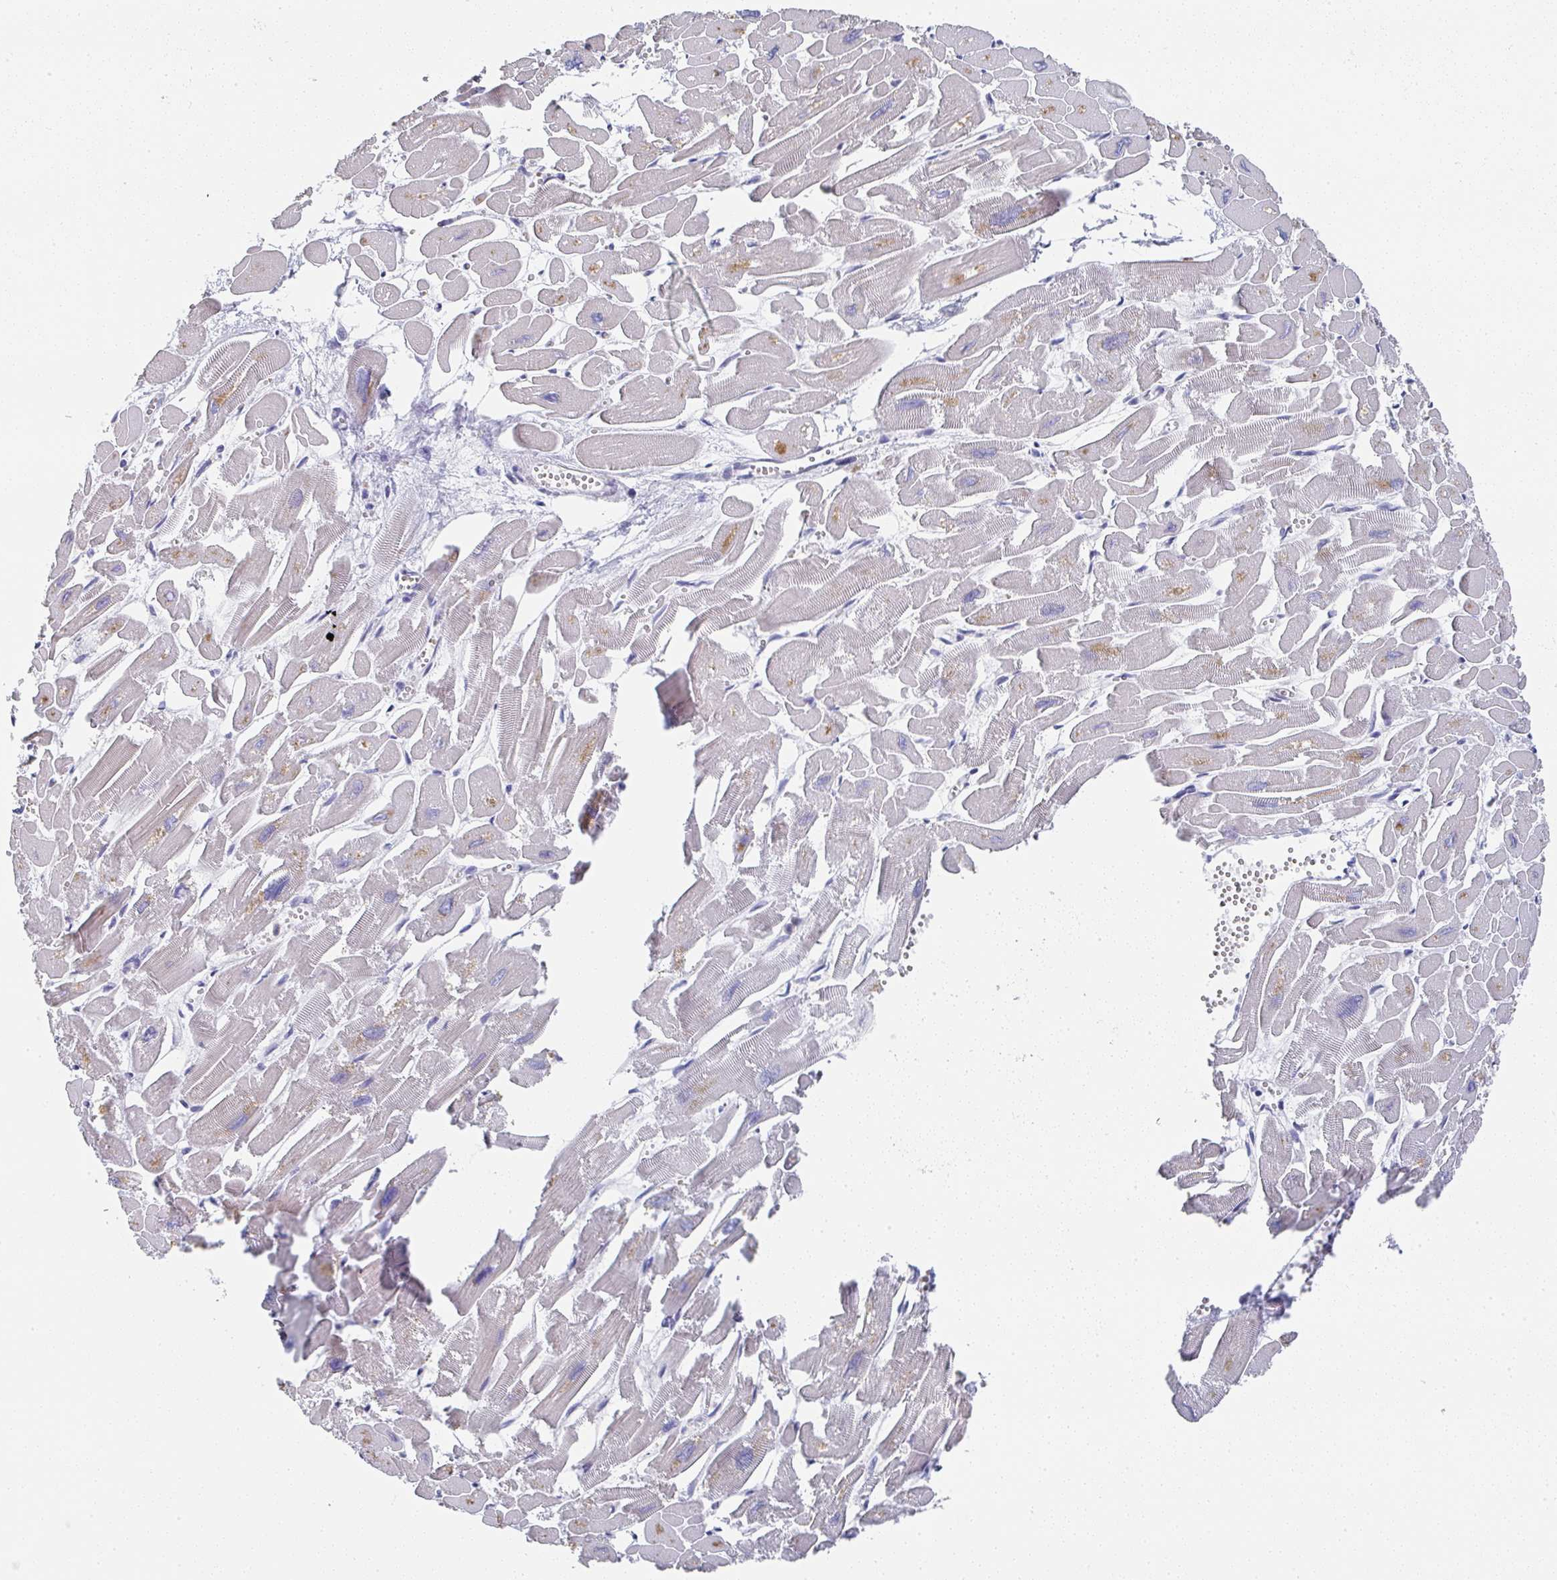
{"staining": {"intensity": "weak", "quantity": "25%-75%", "location": "cytoplasmic/membranous"}, "tissue": "heart muscle", "cell_type": "Cardiomyocytes", "image_type": "normal", "snomed": [{"axis": "morphology", "description": "Normal tissue, NOS"}, {"axis": "topography", "description": "Heart"}], "caption": "Immunohistochemistry (IHC) photomicrograph of benign human heart muscle stained for a protein (brown), which shows low levels of weak cytoplasmic/membranous positivity in about 25%-75% of cardiomyocytes.", "gene": "NCF1", "patient": {"sex": "male", "age": 54}}